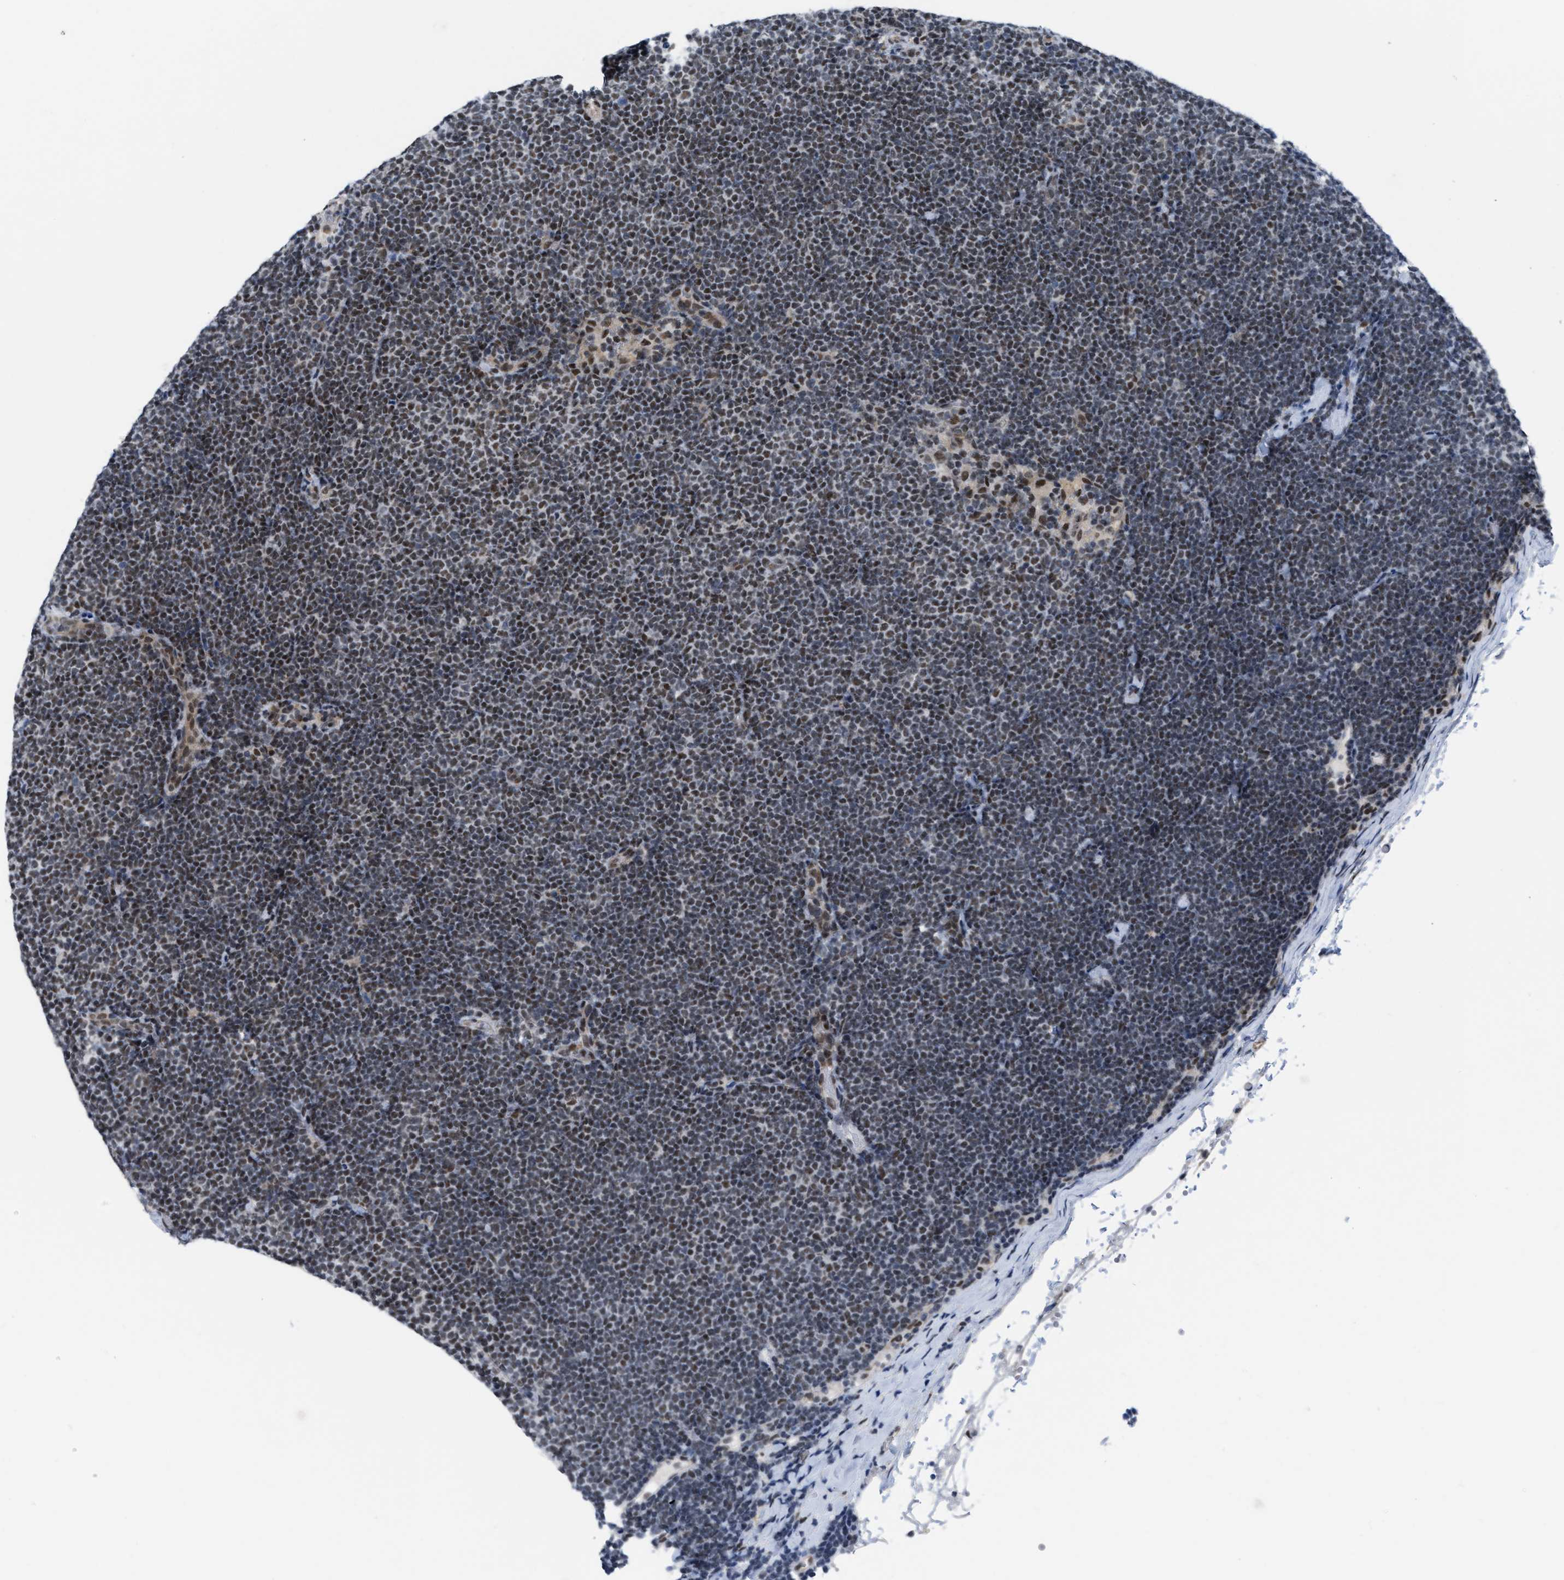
{"staining": {"intensity": "moderate", "quantity": "<25%", "location": "nuclear"}, "tissue": "lymphoma", "cell_type": "Tumor cells", "image_type": "cancer", "snomed": [{"axis": "morphology", "description": "Malignant lymphoma, non-Hodgkin's type, Low grade"}, {"axis": "topography", "description": "Lymph node"}], "caption": "A photomicrograph showing moderate nuclear staining in about <25% of tumor cells in low-grade malignant lymphoma, non-Hodgkin's type, as visualized by brown immunohistochemical staining.", "gene": "MIER1", "patient": {"sex": "female", "age": 53}}